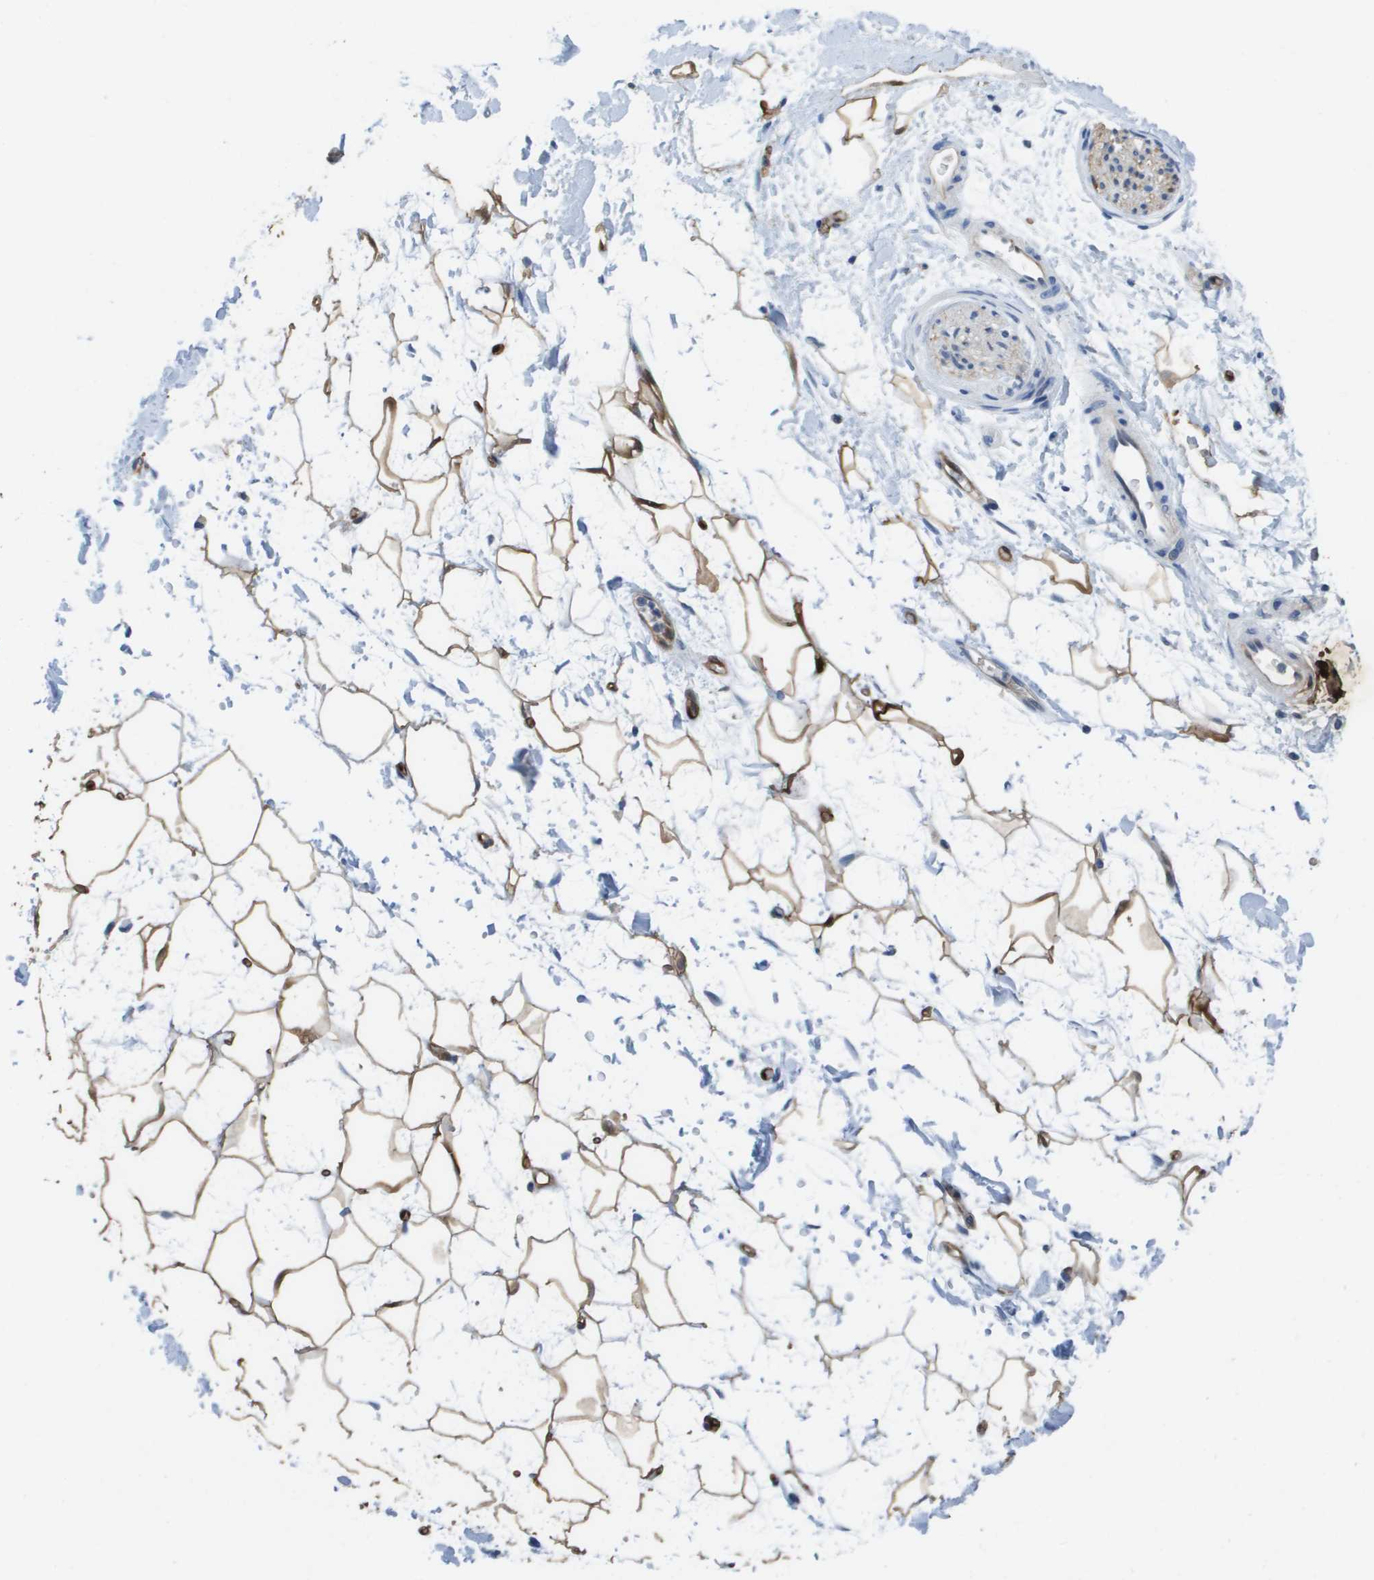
{"staining": {"intensity": "moderate", "quantity": ">75%", "location": "cytoplasmic/membranous,nuclear"}, "tissue": "adipose tissue", "cell_type": "Adipocytes", "image_type": "normal", "snomed": [{"axis": "morphology", "description": "Normal tissue, NOS"}, {"axis": "topography", "description": "Soft tissue"}], "caption": "Adipose tissue stained for a protein shows moderate cytoplasmic/membranous,nuclear positivity in adipocytes. (DAB (3,3'-diaminobenzidine) IHC, brown staining for protein, blue staining for nuclei).", "gene": "FABP5", "patient": {"sex": "male", "age": 72}}